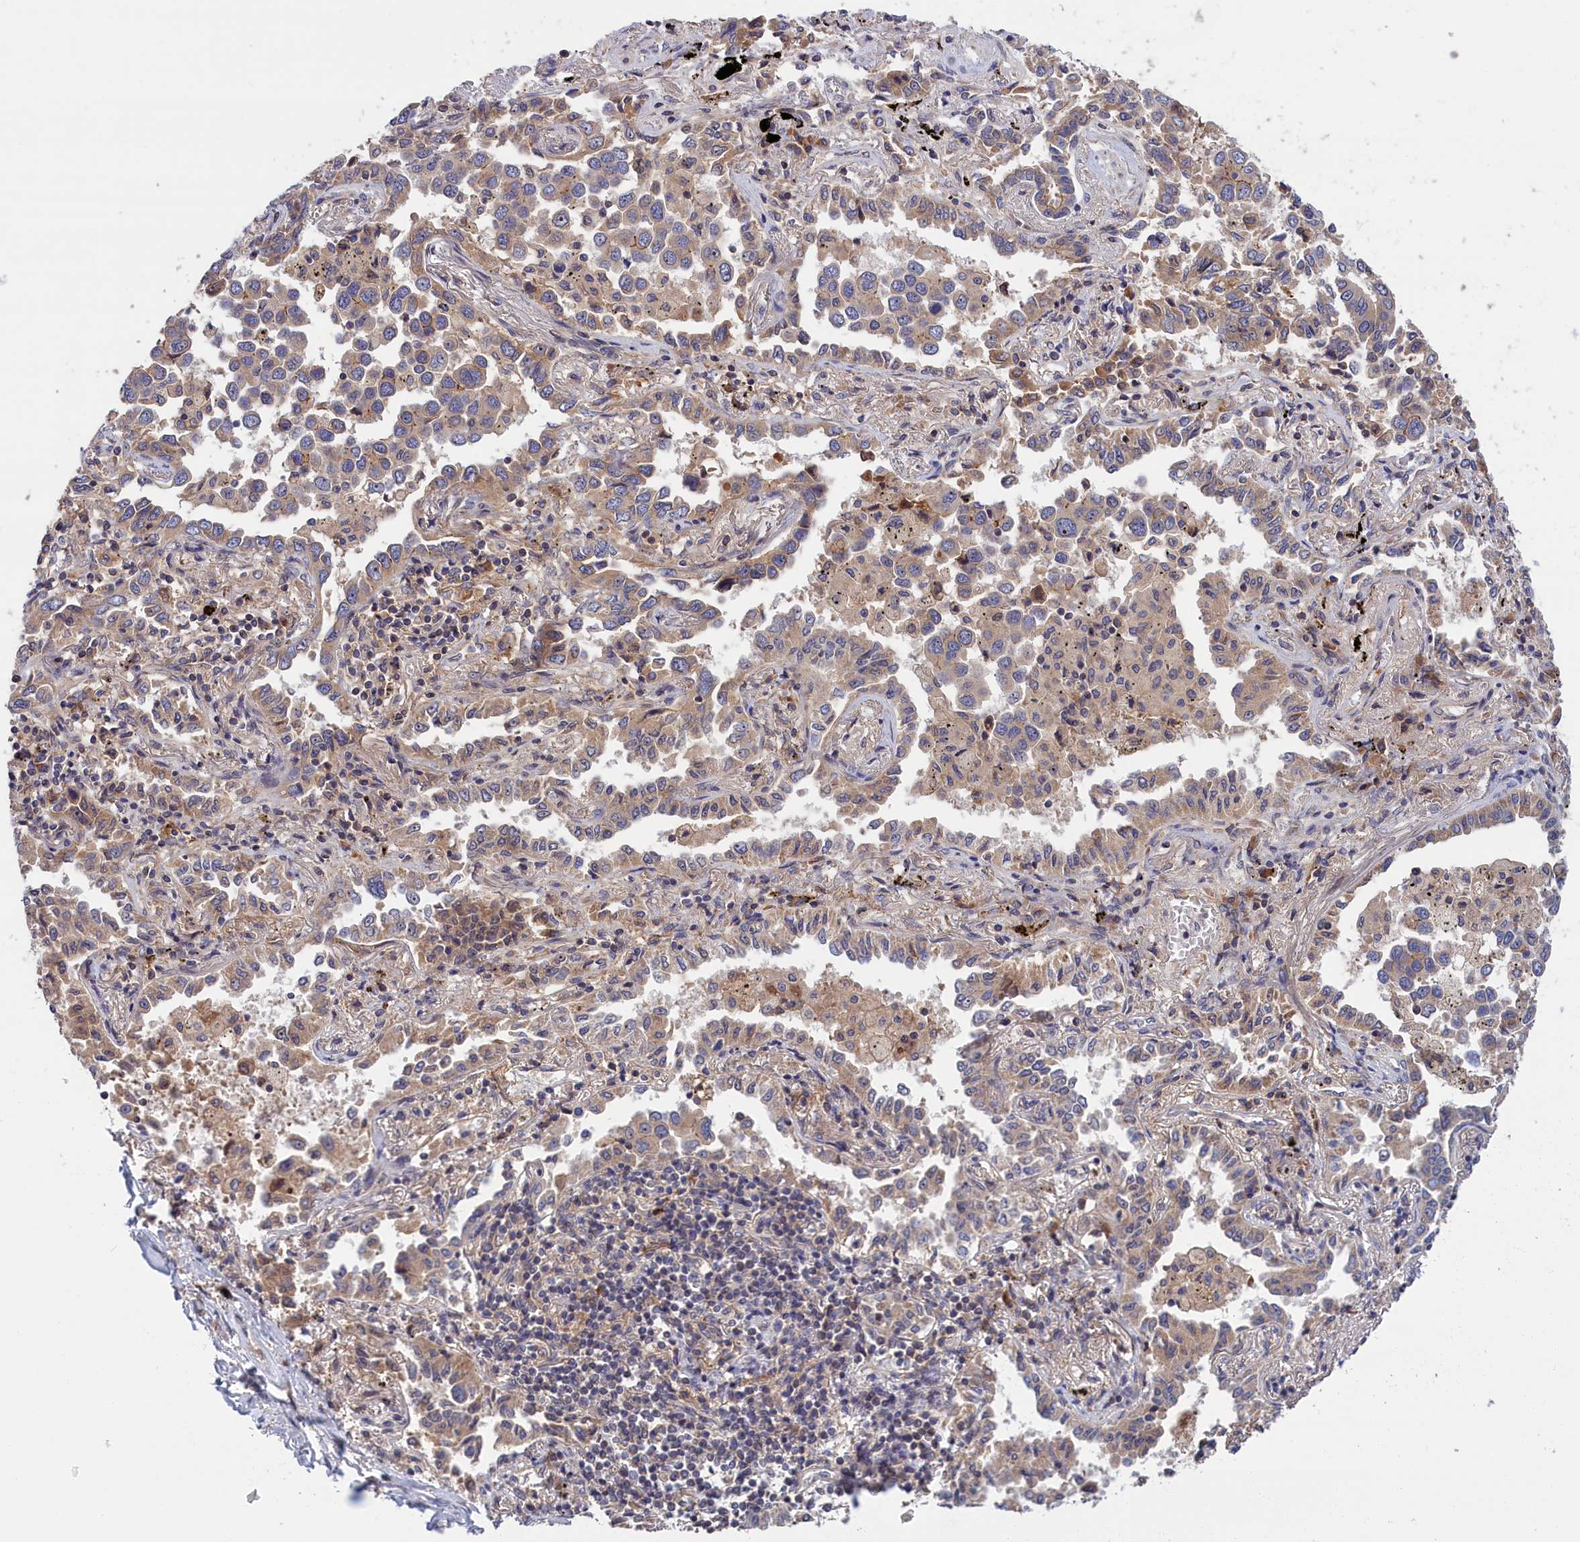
{"staining": {"intensity": "weak", "quantity": ">75%", "location": "cytoplasmic/membranous"}, "tissue": "lung cancer", "cell_type": "Tumor cells", "image_type": "cancer", "snomed": [{"axis": "morphology", "description": "Adenocarcinoma, NOS"}, {"axis": "topography", "description": "Lung"}], "caption": "High-magnification brightfield microscopy of lung adenocarcinoma stained with DAB (brown) and counterstained with hematoxylin (blue). tumor cells exhibit weak cytoplasmic/membranous staining is identified in about>75% of cells. (DAB = brown stain, brightfield microscopy at high magnification).", "gene": "CRACD", "patient": {"sex": "male", "age": 67}}